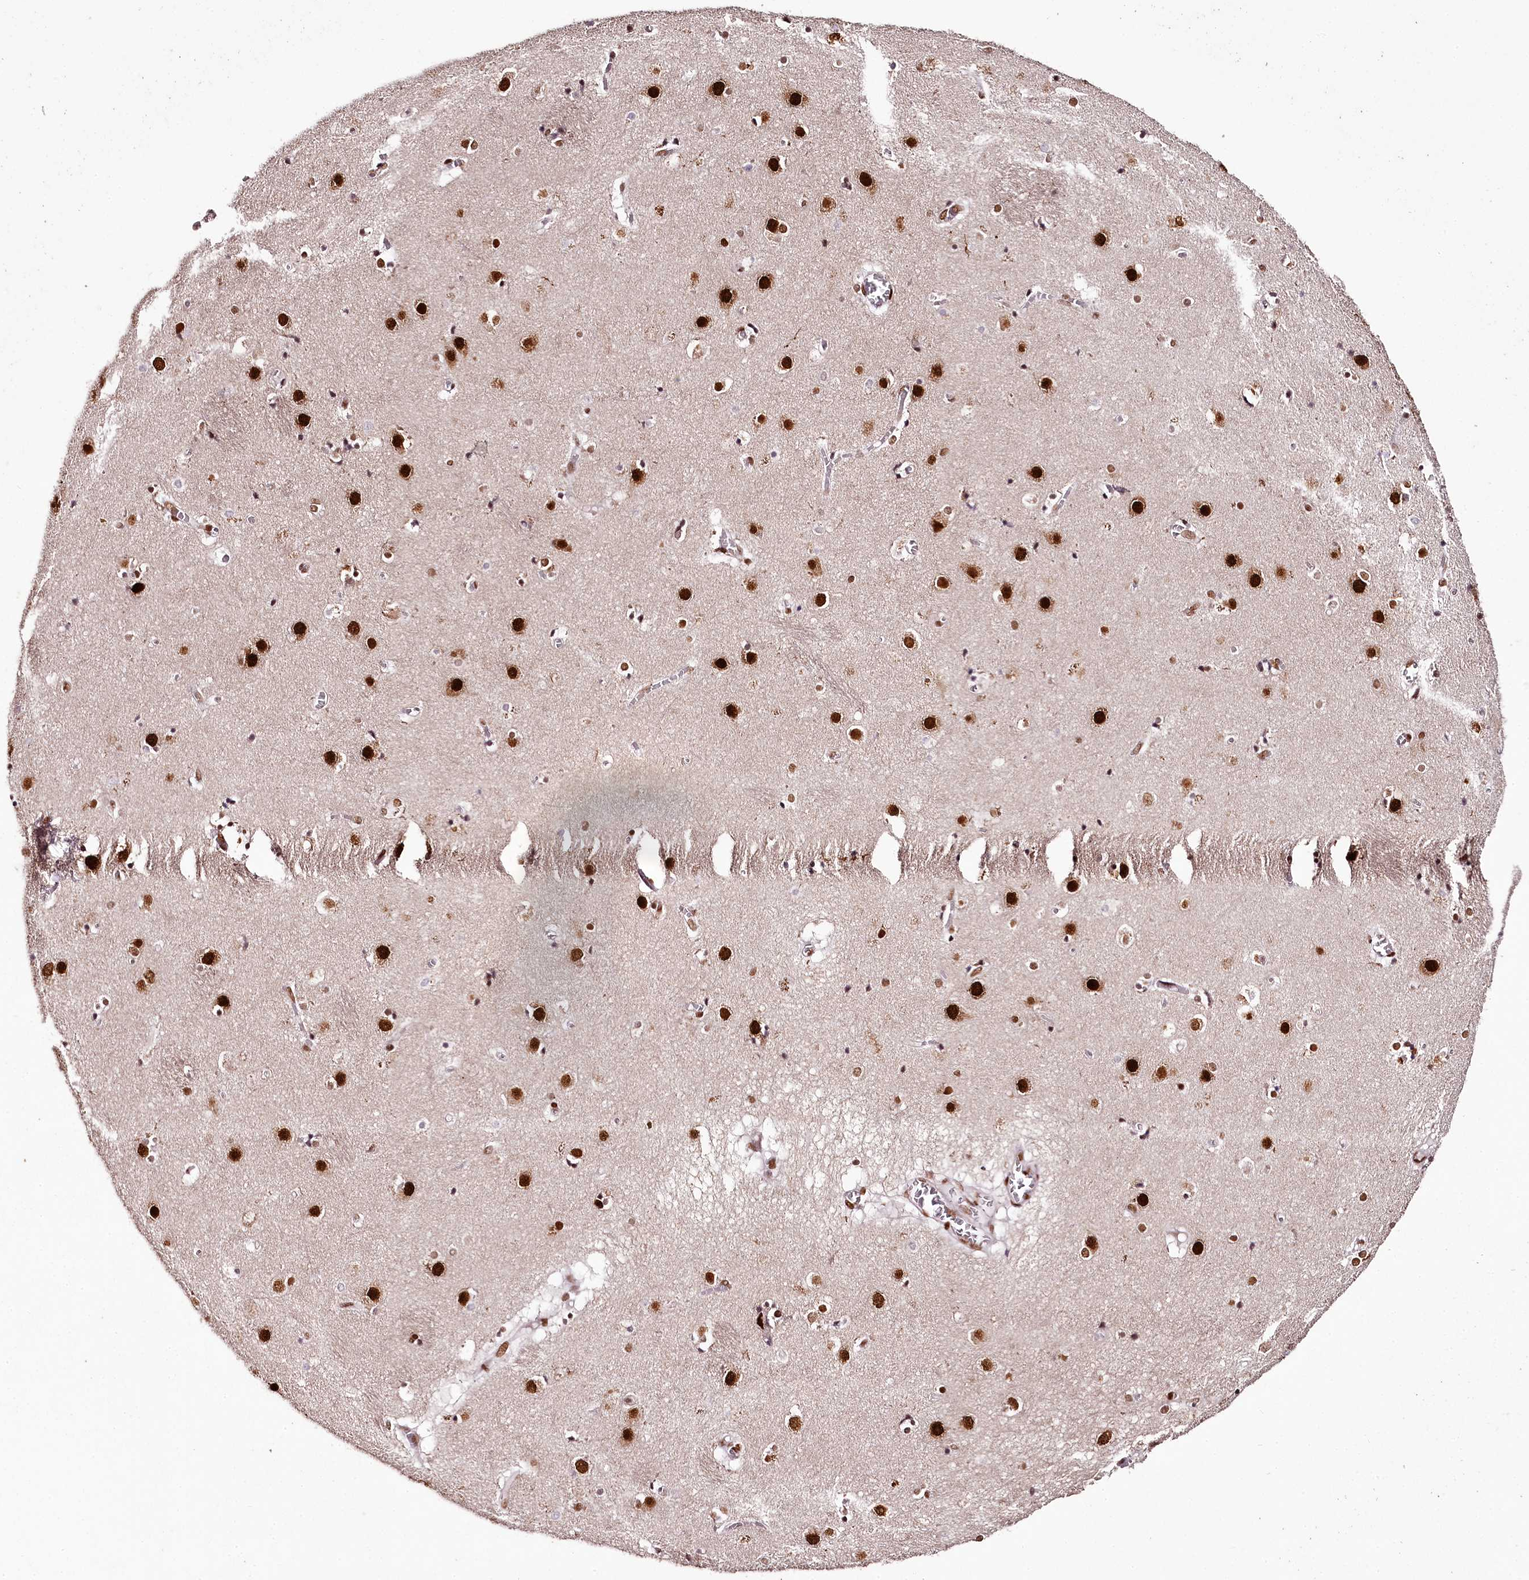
{"staining": {"intensity": "strong", "quantity": "25%-75%", "location": "nuclear"}, "tissue": "caudate", "cell_type": "Glial cells", "image_type": "normal", "snomed": [{"axis": "morphology", "description": "Normal tissue, NOS"}, {"axis": "topography", "description": "Lateral ventricle wall"}], "caption": "Immunohistochemical staining of unremarkable human caudate displays 25%-75% levels of strong nuclear protein staining in about 25%-75% of glial cells. The protein is stained brown, and the nuclei are stained in blue (DAB (3,3'-diaminobenzidine) IHC with brightfield microscopy, high magnification).", "gene": "PSPC1", "patient": {"sex": "male", "age": 70}}